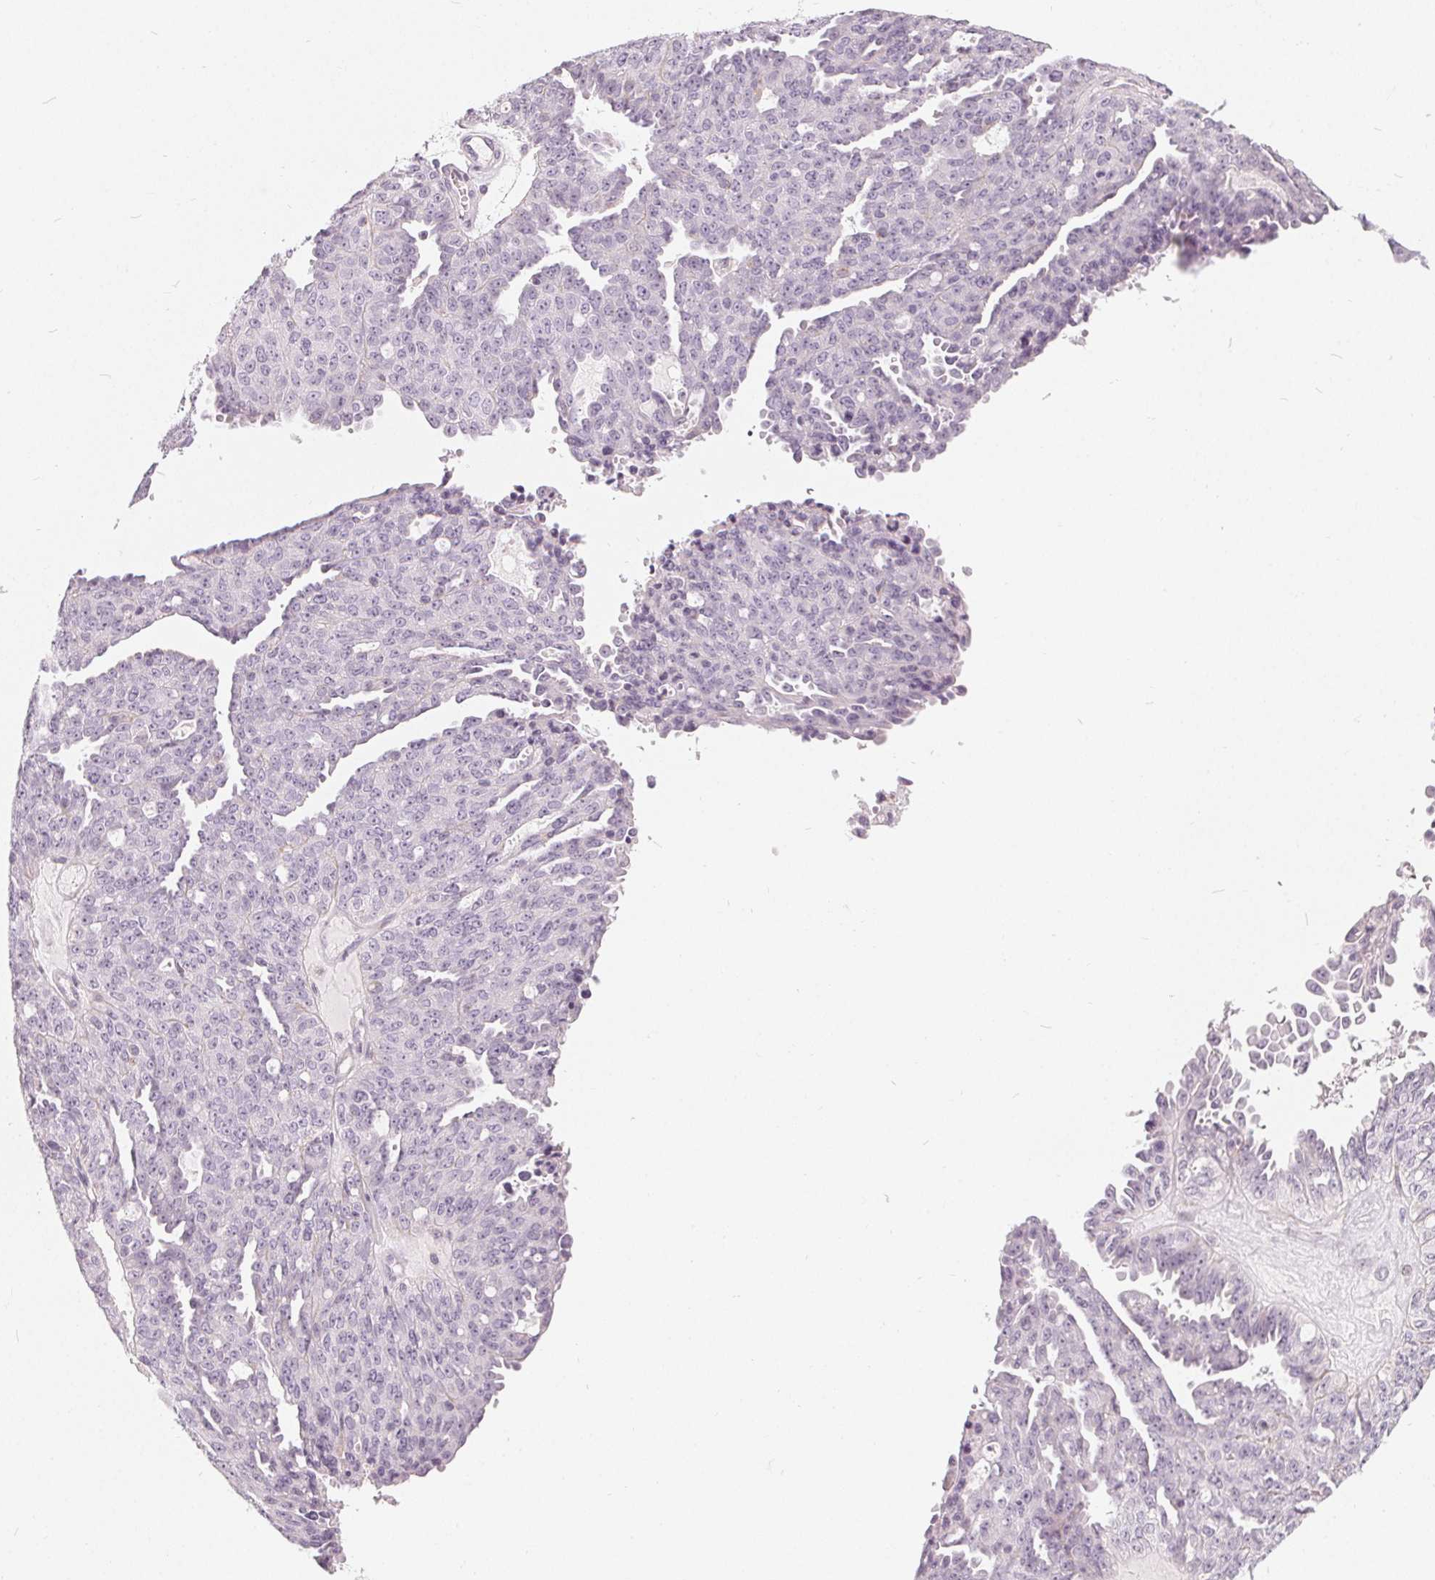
{"staining": {"intensity": "negative", "quantity": "none", "location": "none"}, "tissue": "ovarian cancer", "cell_type": "Tumor cells", "image_type": "cancer", "snomed": [{"axis": "morphology", "description": "Cystadenocarcinoma, serous, NOS"}, {"axis": "topography", "description": "Ovary"}], "caption": "Immunohistochemical staining of serous cystadenocarcinoma (ovarian) shows no significant expression in tumor cells.", "gene": "HOPX", "patient": {"sex": "female", "age": 71}}